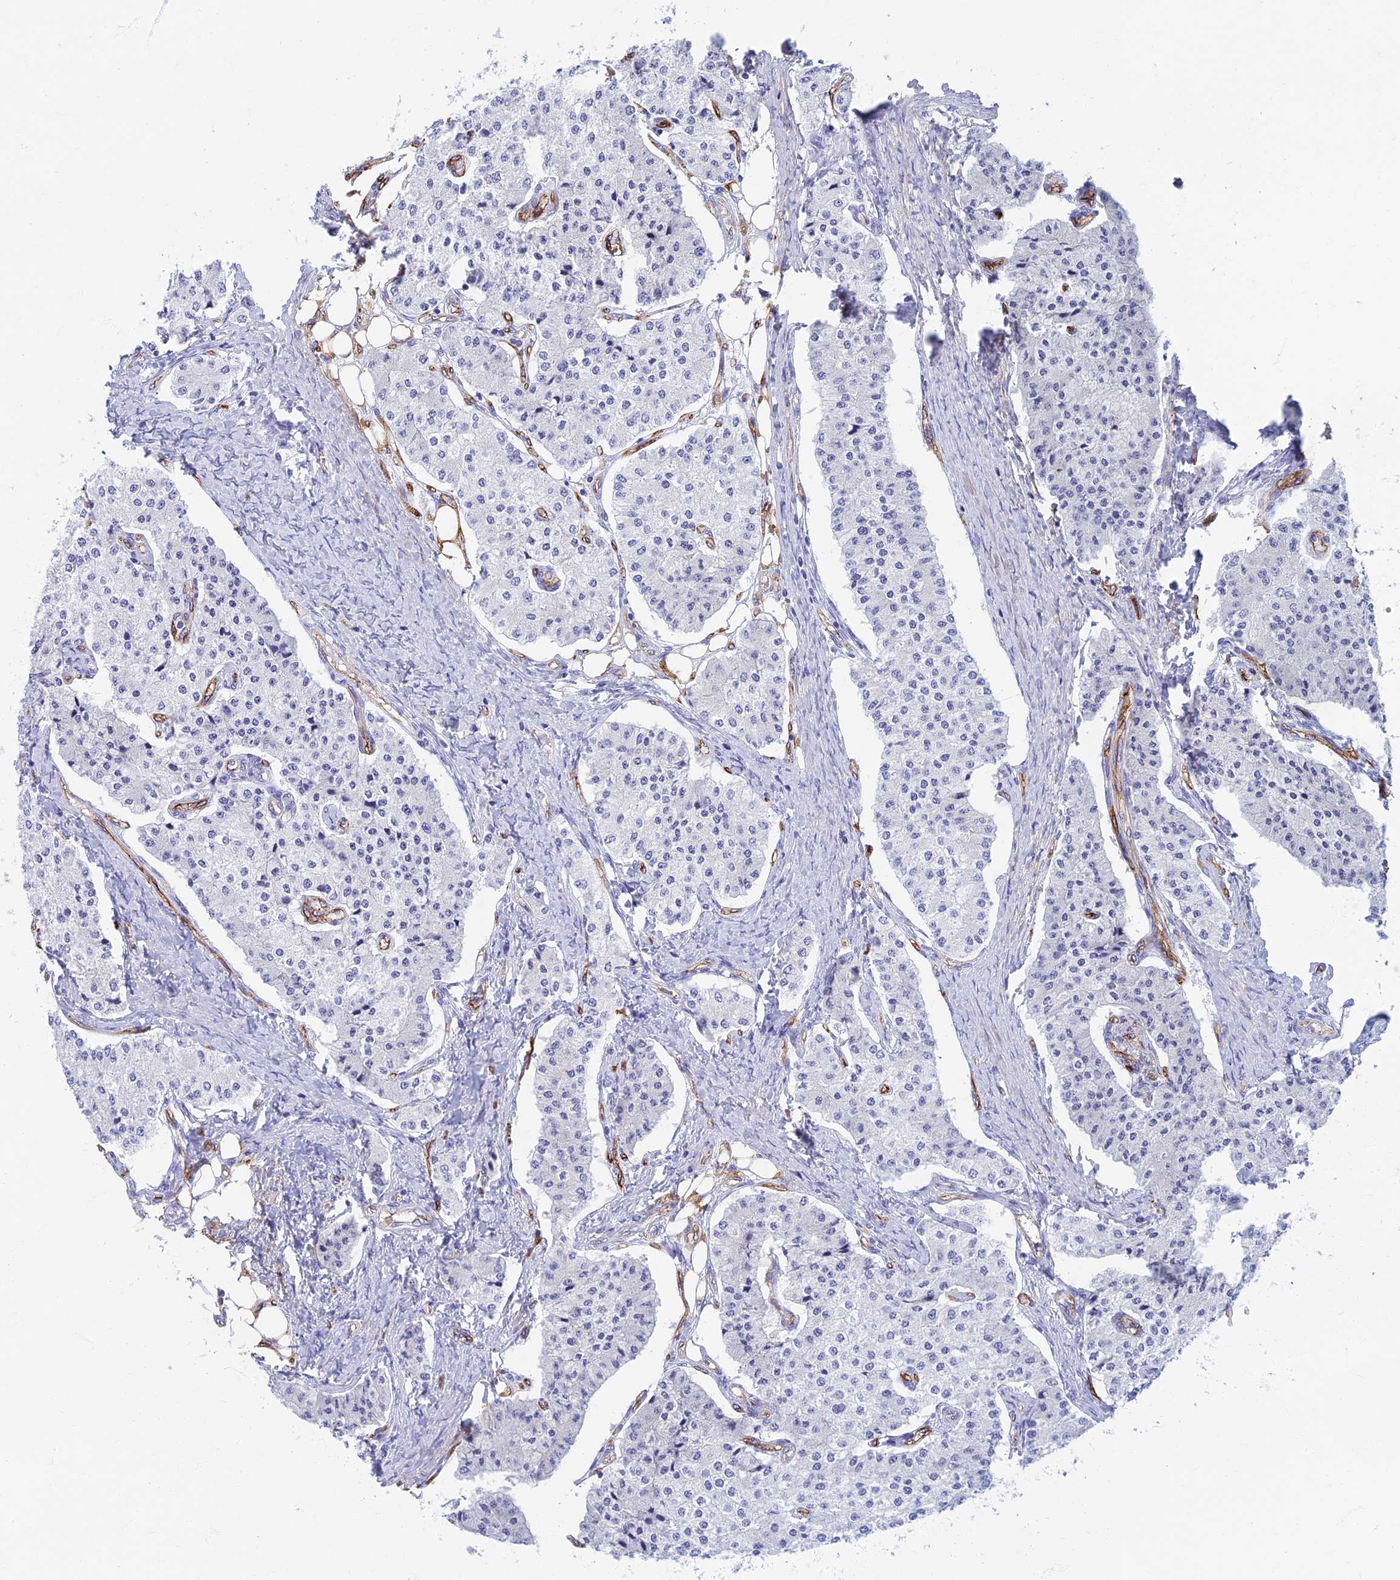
{"staining": {"intensity": "negative", "quantity": "none", "location": "none"}, "tissue": "carcinoid", "cell_type": "Tumor cells", "image_type": "cancer", "snomed": [{"axis": "morphology", "description": "Carcinoid, malignant, NOS"}, {"axis": "topography", "description": "Colon"}], "caption": "Immunohistochemistry (IHC) image of neoplastic tissue: carcinoid (malignant) stained with DAB displays no significant protein positivity in tumor cells.", "gene": "ETFRF1", "patient": {"sex": "female", "age": 52}}